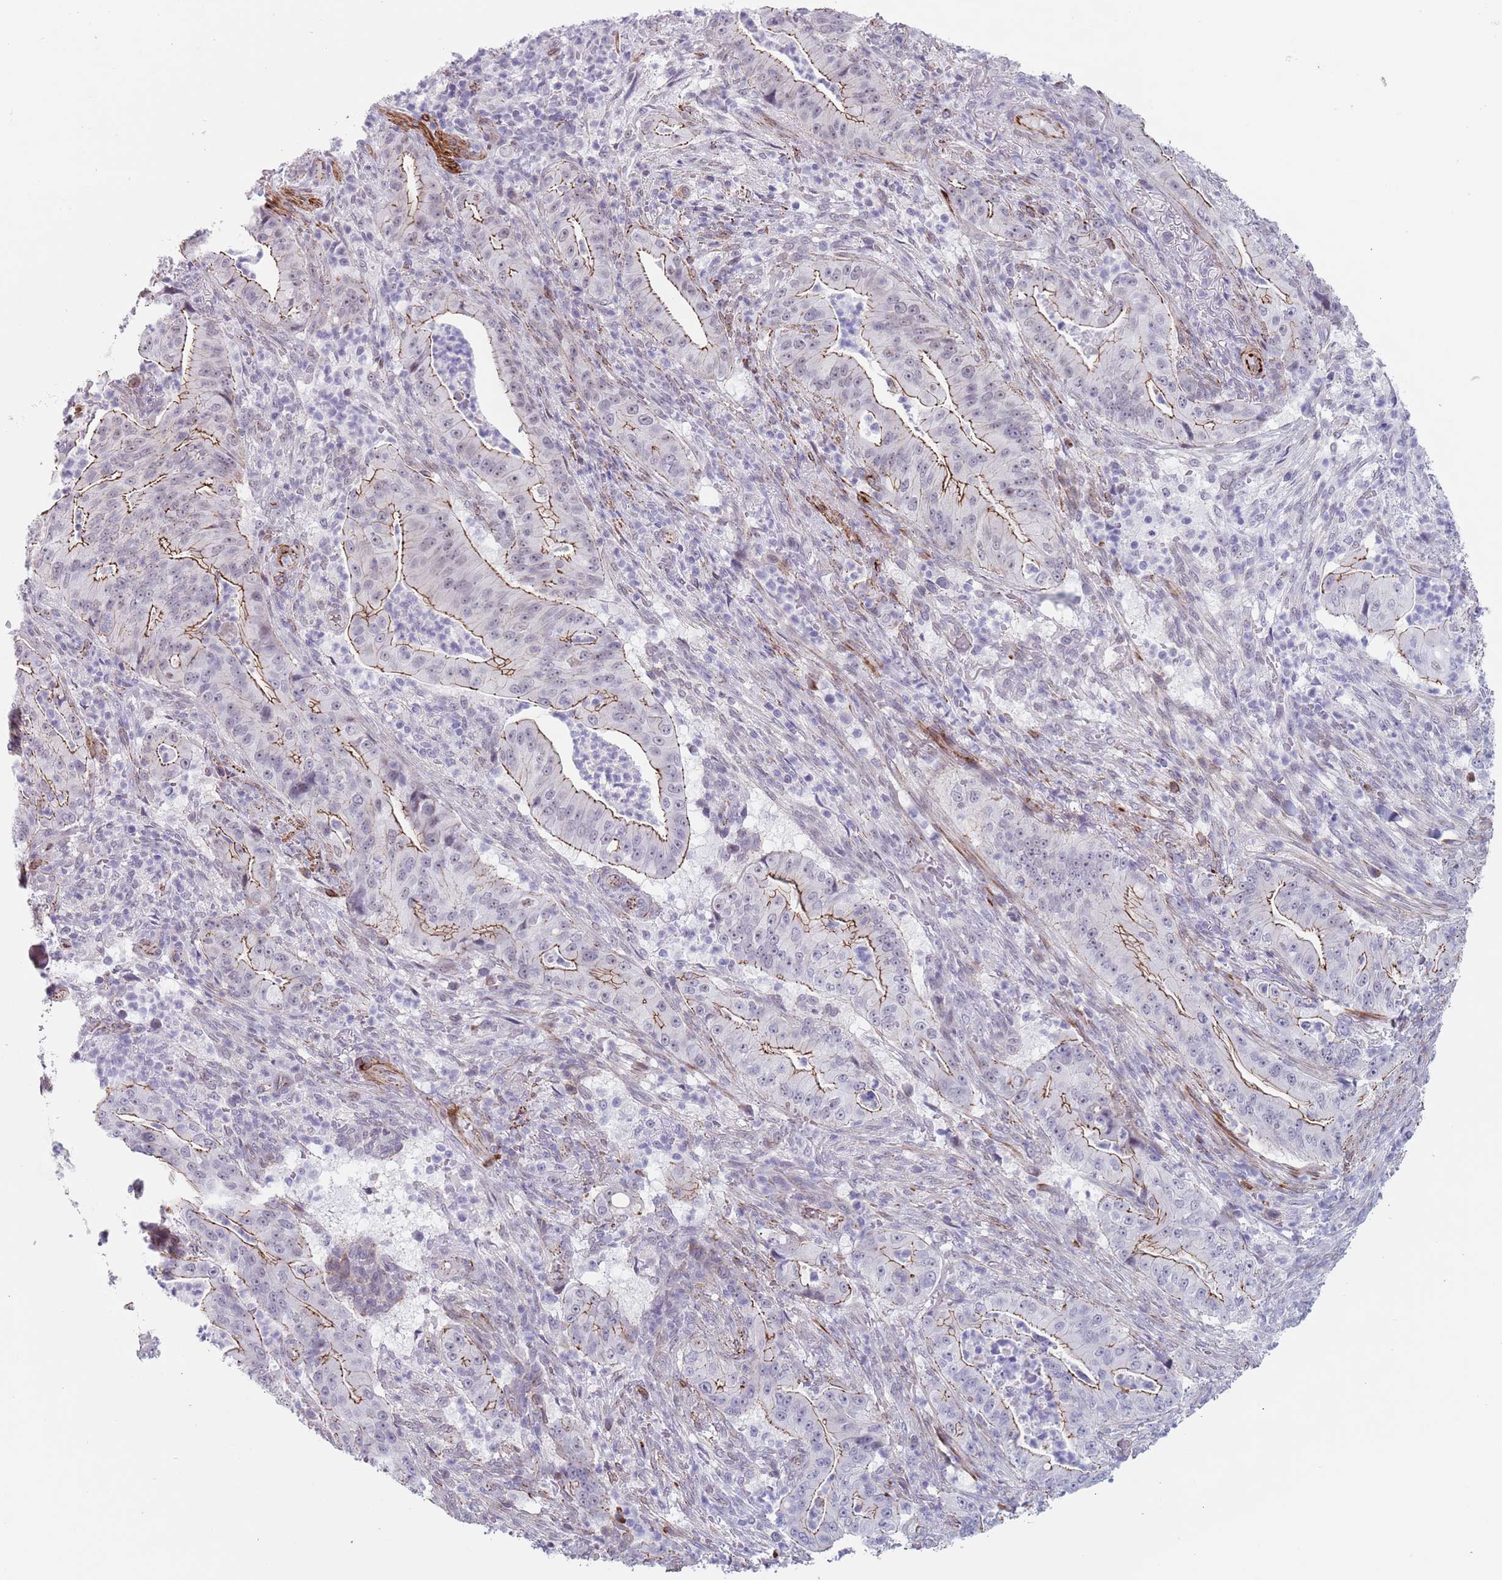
{"staining": {"intensity": "moderate", "quantity": "25%-75%", "location": "cytoplasmic/membranous"}, "tissue": "pancreatic cancer", "cell_type": "Tumor cells", "image_type": "cancer", "snomed": [{"axis": "morphology", "description": "Adenocarcinoma, NOS"}, {"axis": "topography", "description": "Pancreas"}], "caption": "Tumor cells exhibit moderate cytoplasmic/membranous staining in approximately 25%-75% of cells in pancreatic cancer. The staining was performed using DAB (3,3'-diaminobenzidine) to visualize the protein expression in brown, while the nuclei were stained in blue with hematoxylin (Magnification: 20x).", "gene": "OR5A2", "patient": {"sex": "male", "age": 71}}